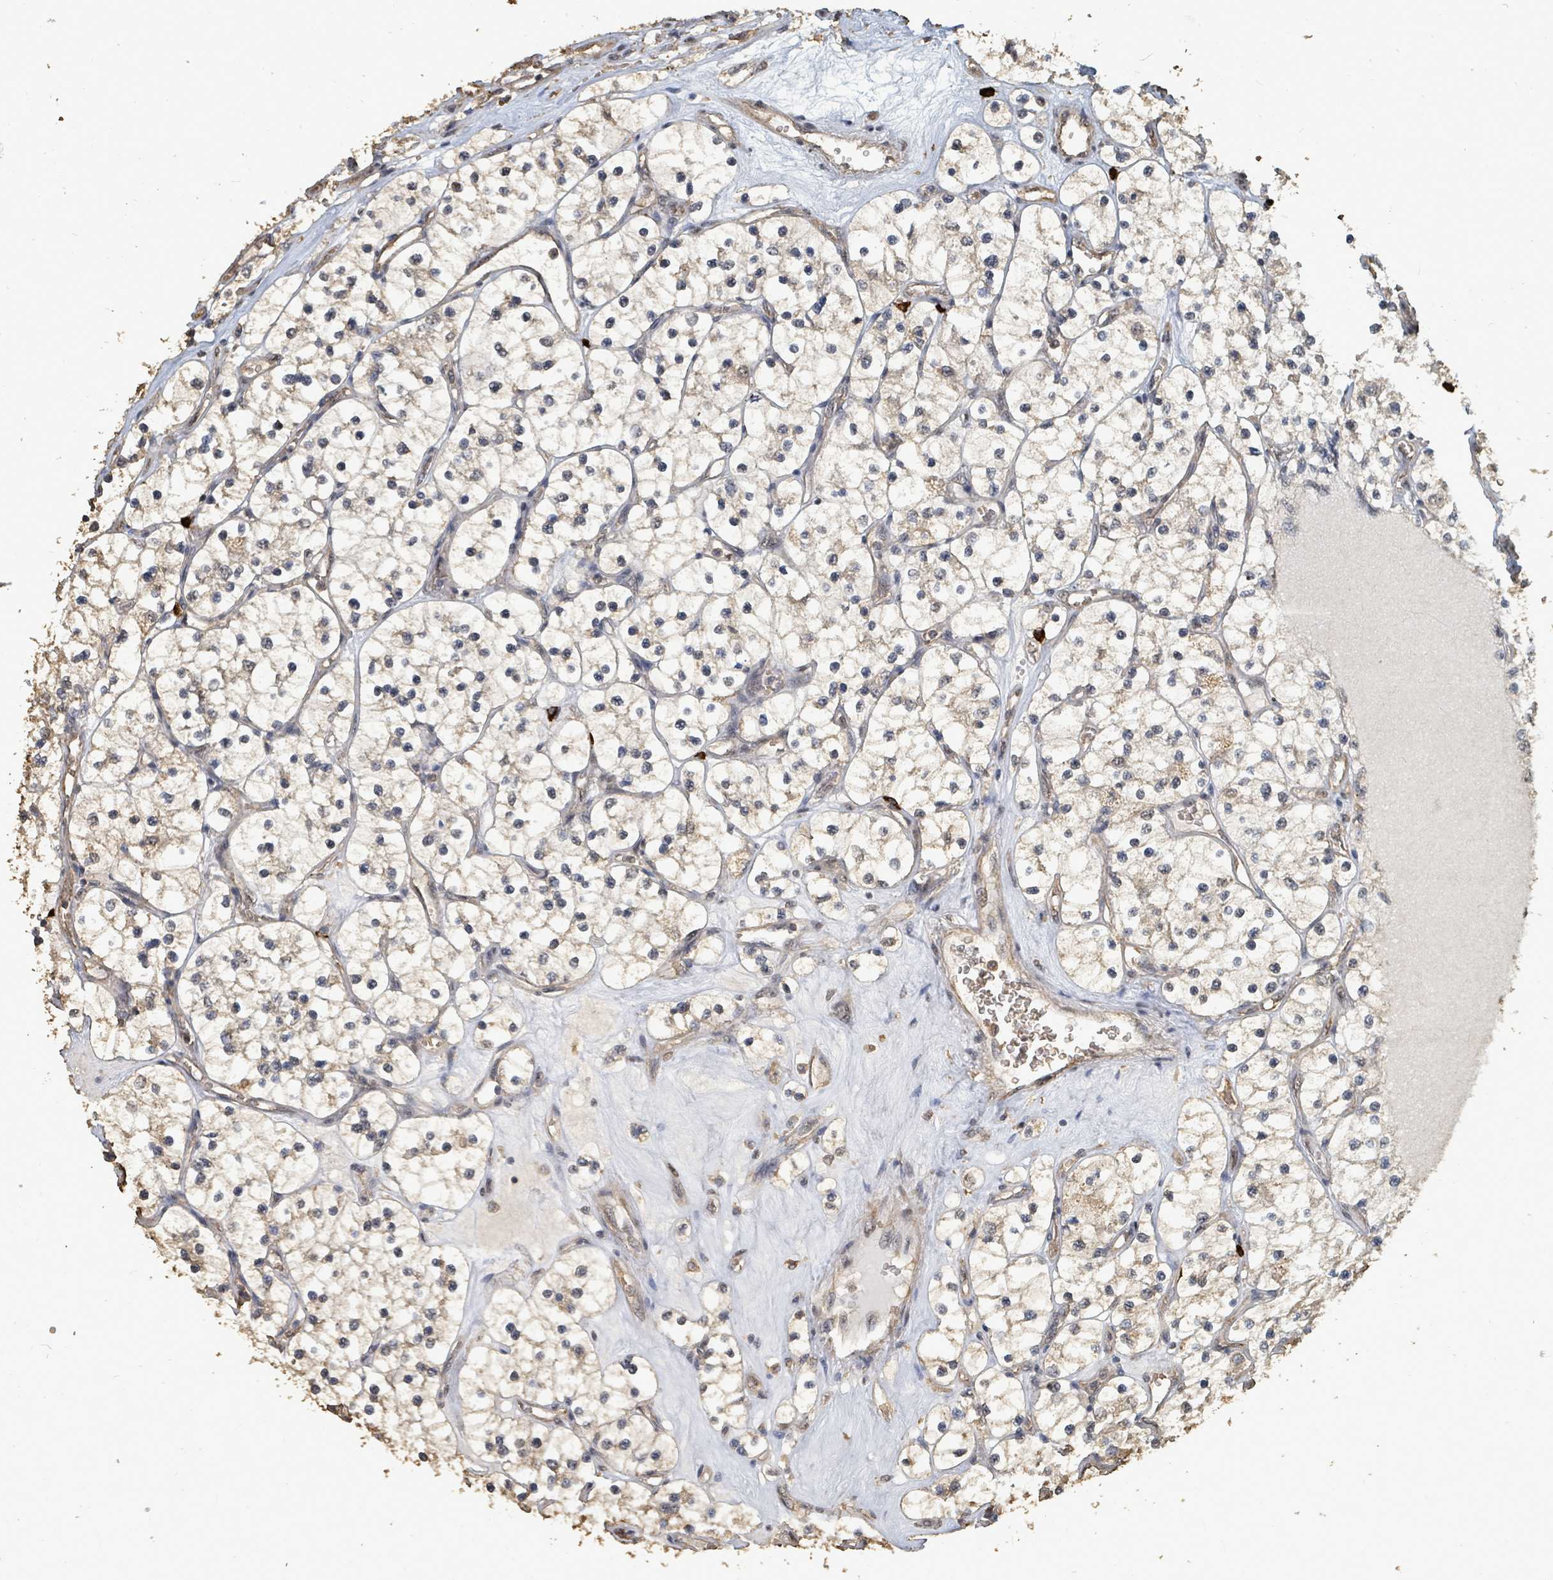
{"staining": {"intensity": "weak", "quantity": "<25%", "location": "cytoplasmic/membranous"}, "tissue": "renal cancer", "cell_type": "Tumor cells", "image_type": "cancer", "snomed": [{"axis": "morphology", "description": "Adenocarcinoma, NOS"}, {"axis": "topography", "description": "Kidney"}], "caption": "Tumor cells show no significant protein expression in renal adenocarcinoma.", "gene": "C6orf52", "patient": {"sex": "female", "age": 69}}